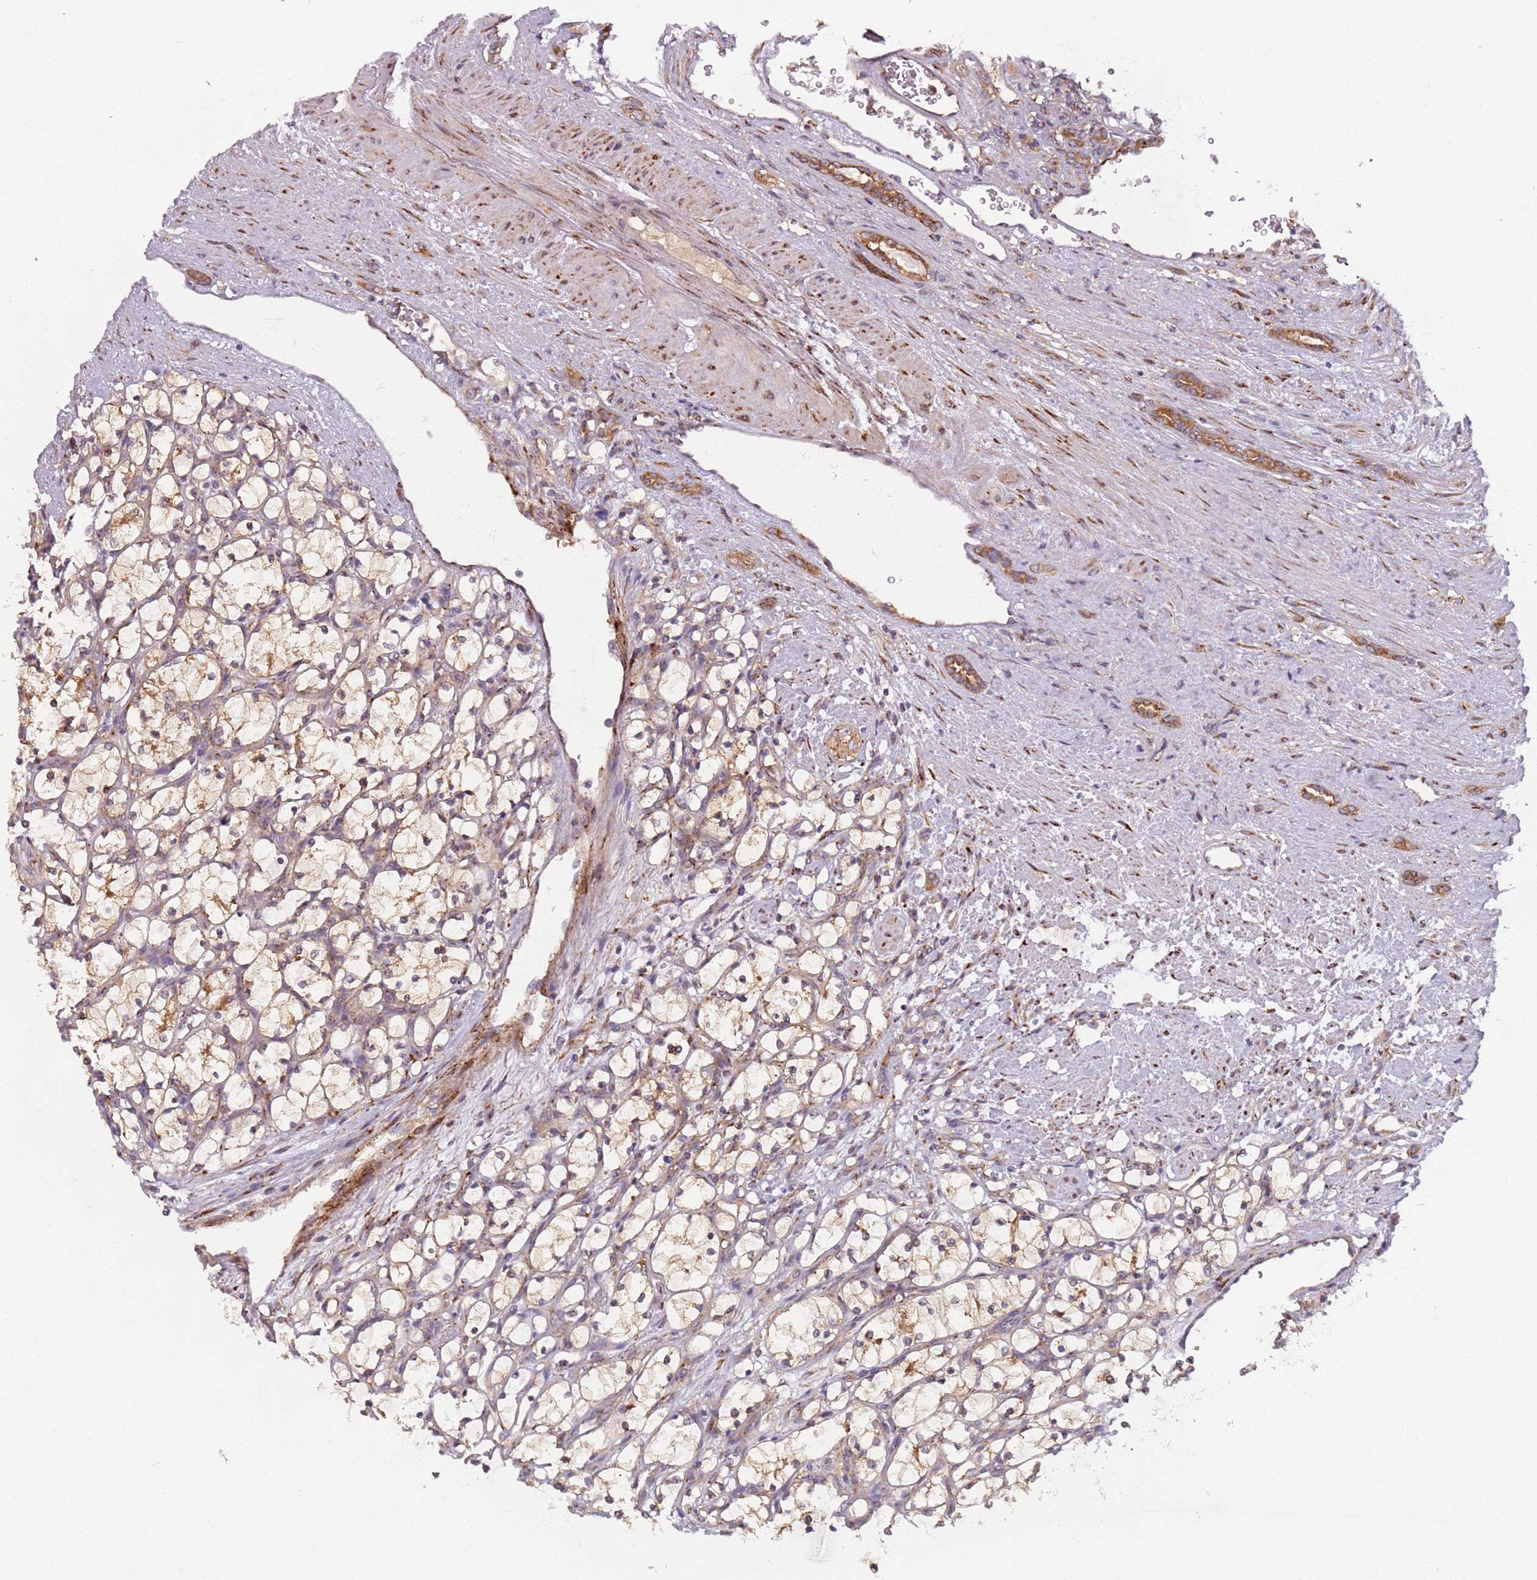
{"staining": {"intensity": "moderate", "quantity": "<25%", "location": "cytoplasmic/membranous"}, "tissue": "renal cancer", "cell_type": "Tumor cells", "image_type": "cancer", "snomed": [{"axis": "morphology", "description": "Adenocarcinoma, NOS"}, {"axis": "topography", "description": "Kidney"}], "caption": "Adenocarcinoma (renal) stained with a brown dye reveals moderate cytoplasmic/membranous positive staining in about <25% of tumor cells.", "gene": "AKTIP", "patient": {"sex": "female", "age": 69}}